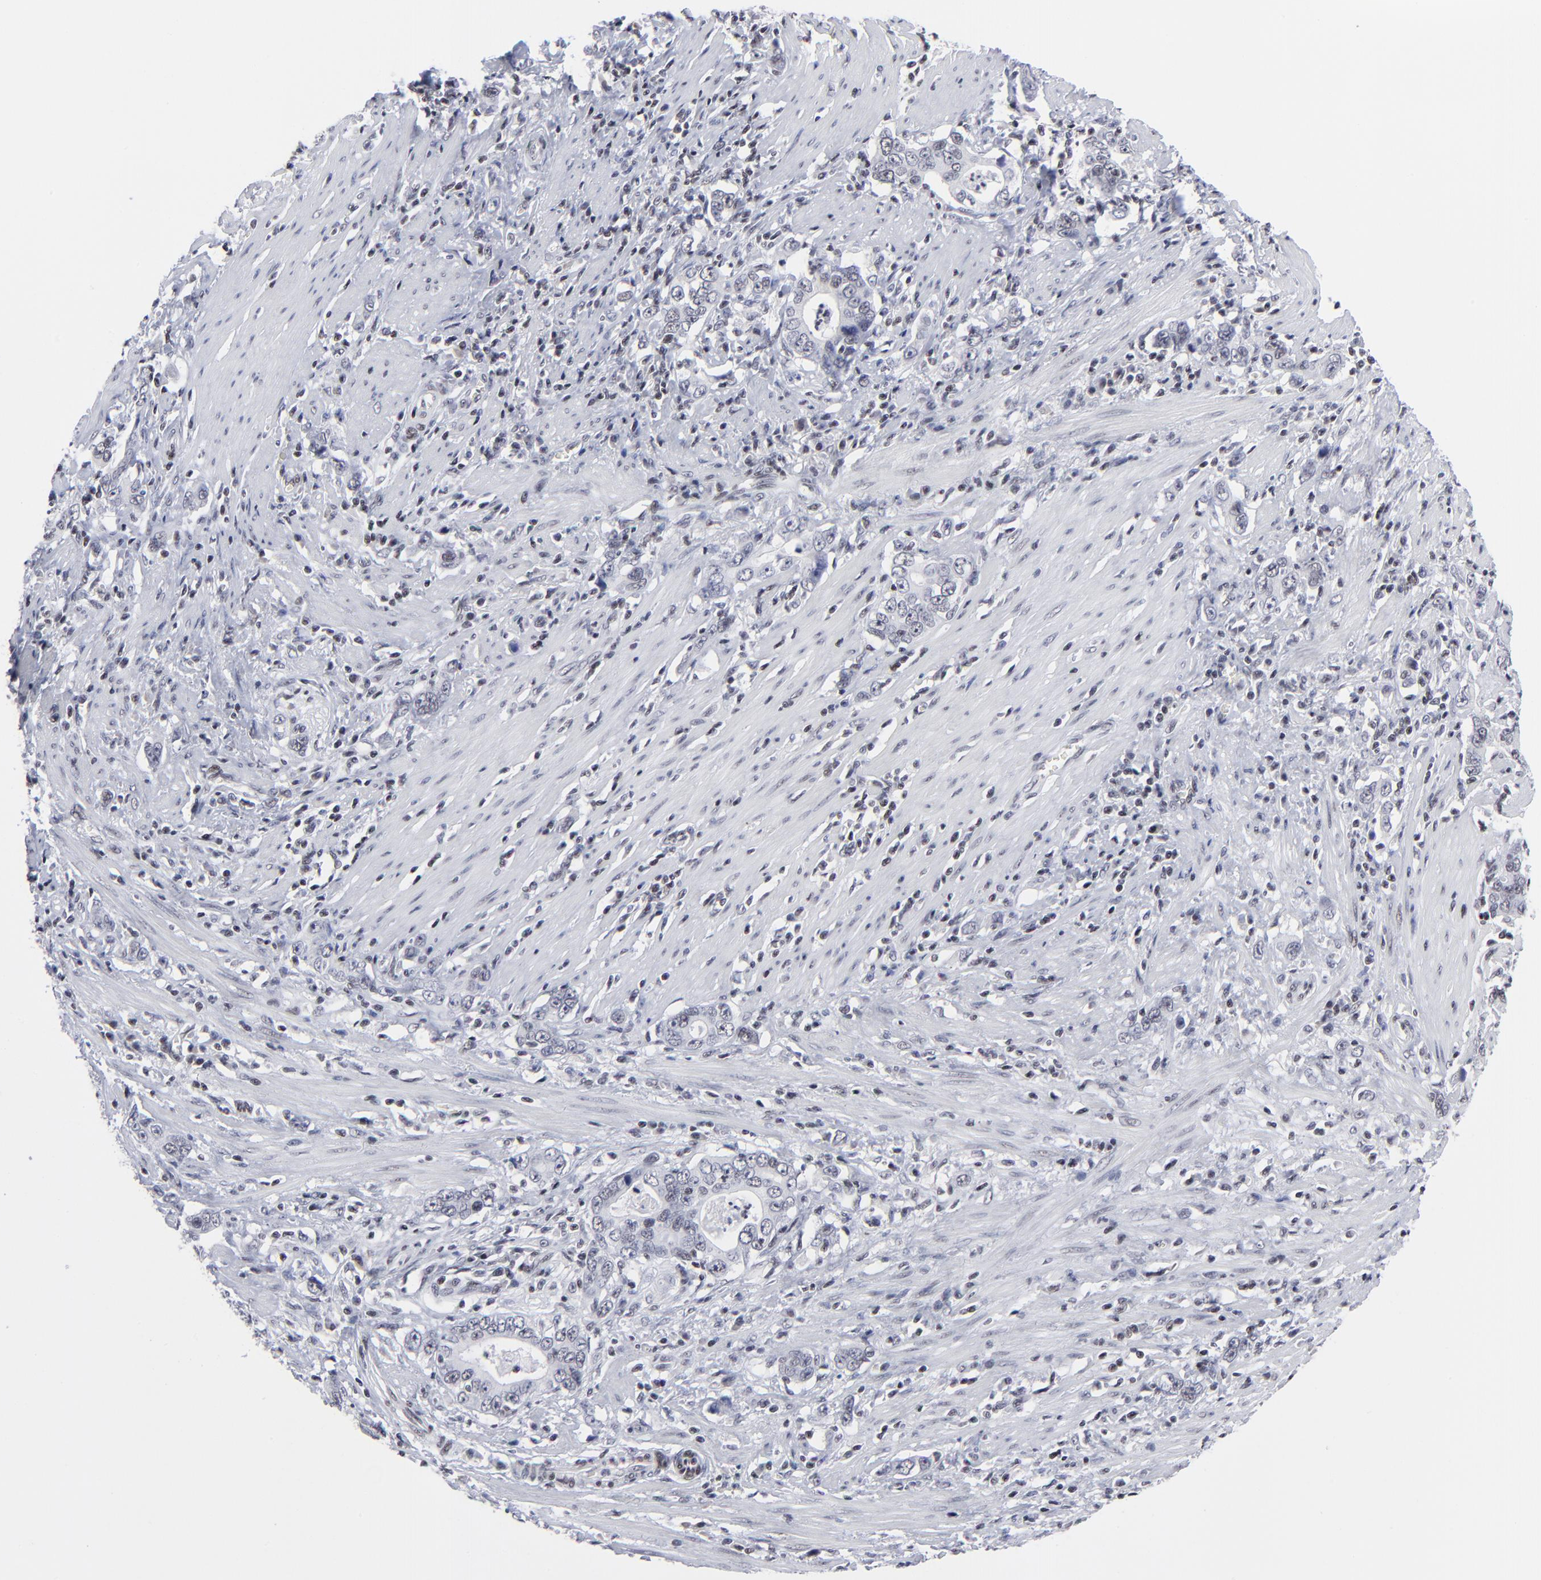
{"staining": {"intensity": "negative", "quantity": "none", "location": "none"}, "tissue": "stomach cancer", "cell_type": "Tumor cells", "image_type": "cancer", "snomed": [{"axis": "morphology", "description": "Adenocarcinoma, NOS"}, {"axis": "topography", "description": "Stomach, lower"}], "caption": "DAB (3,3'-diaminobenzidine) immunohistochemical staining of human adenocarcinoma (stomach) shows no significant expression in tumor cells.", "gene": "SP2", "patient": {"sex": "female", "age": 72}}